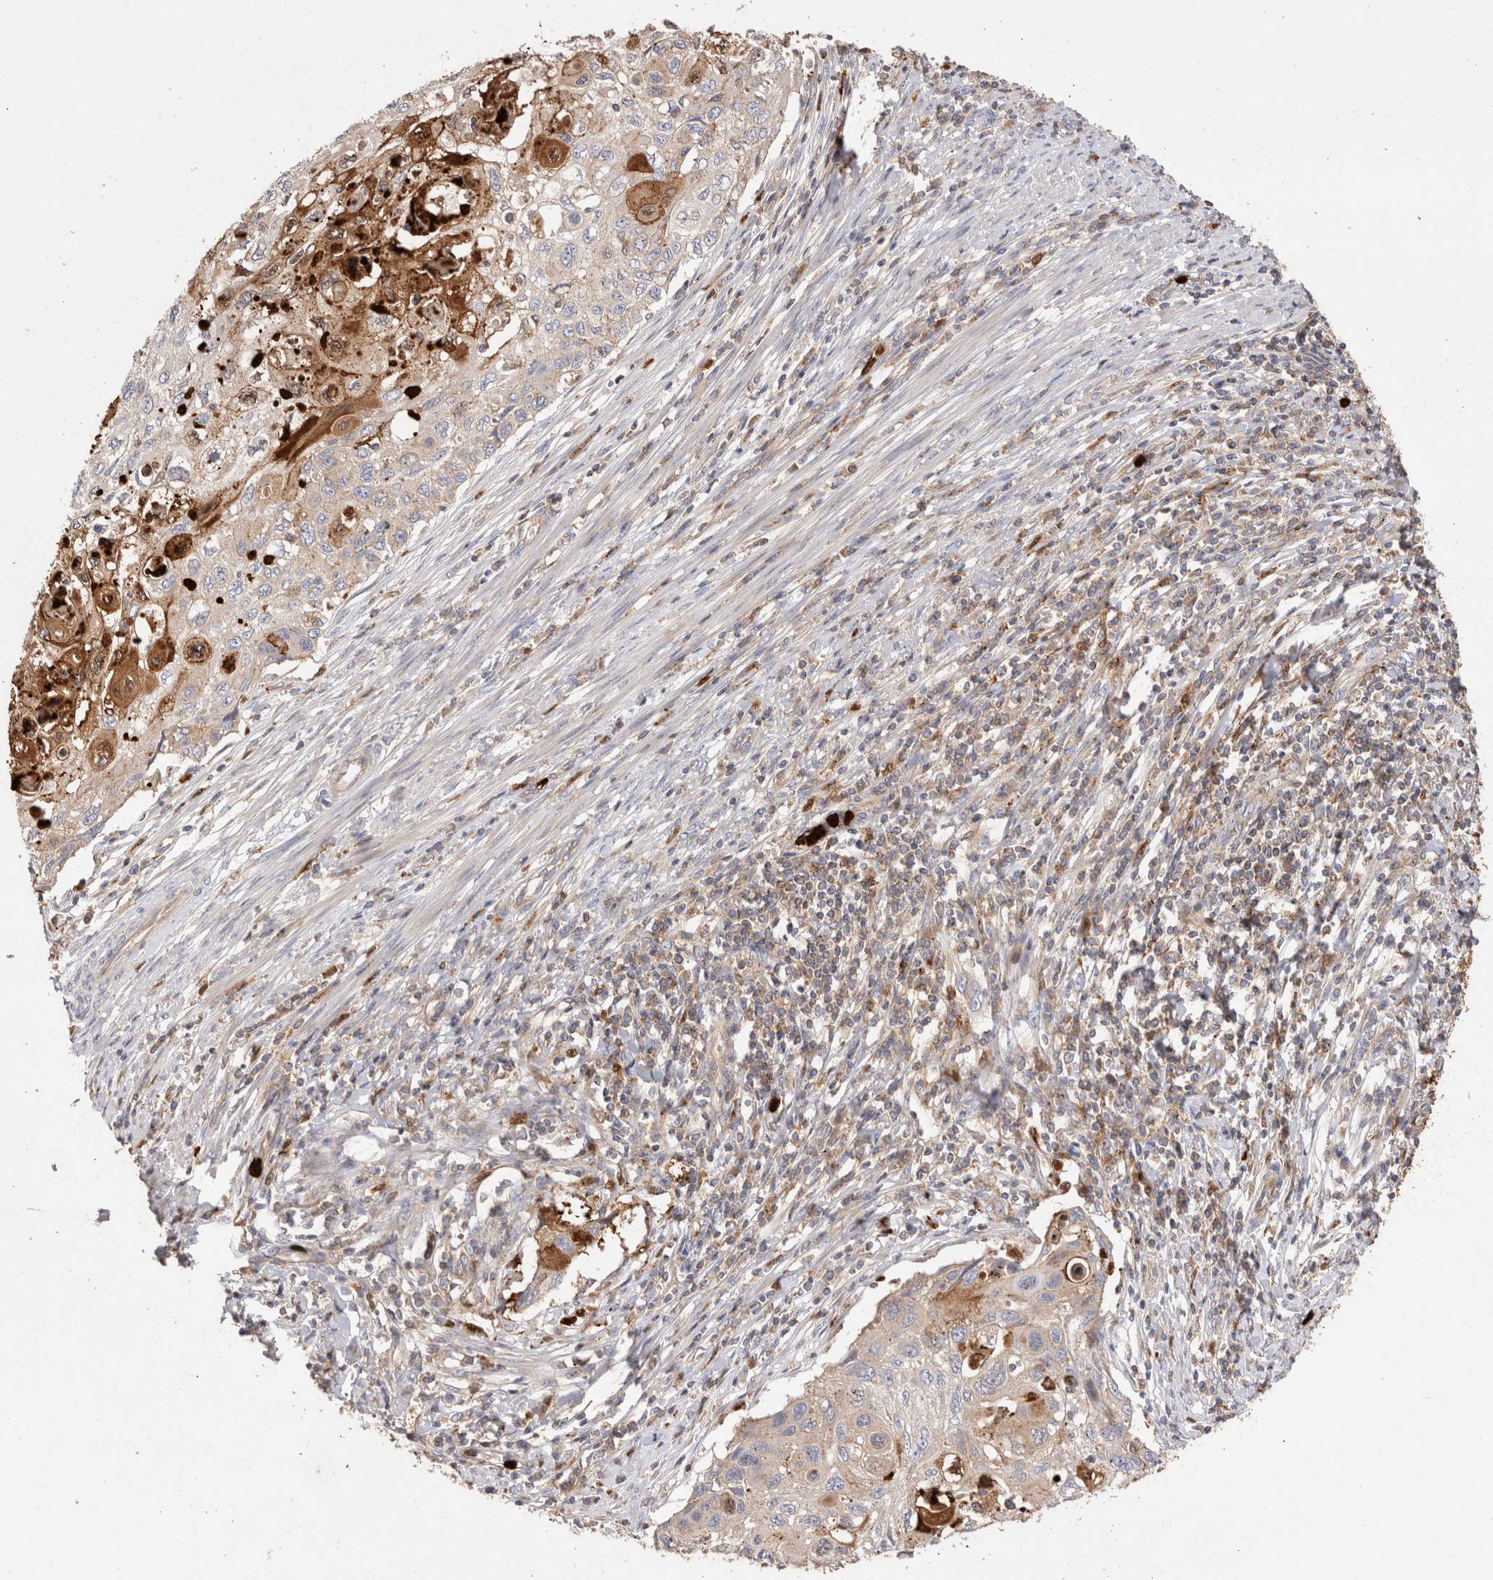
{"staining": {"intensity": "moderate", "quantity": "<25%", "location": "cytoplasmic/membranous"}, "tissue": "cervical cancer", "cell_type": "Tumor cells", "image_type": "cancer", "snomed": [{"axis": "morphology", "description": "Squamous cell carcinoma, NOS"}, {"axis": "topography", "description": "Cervix"}], "caption": "Approximately <25% of tumor cells in human cervical squamous cell carcinoma demonstrate moderate cytoplasmic/membranous protein positivity as visualized by brown immunohistochemical staining.", "gene": "NXT2", "patient": {"sex": "female", "age": 70}}